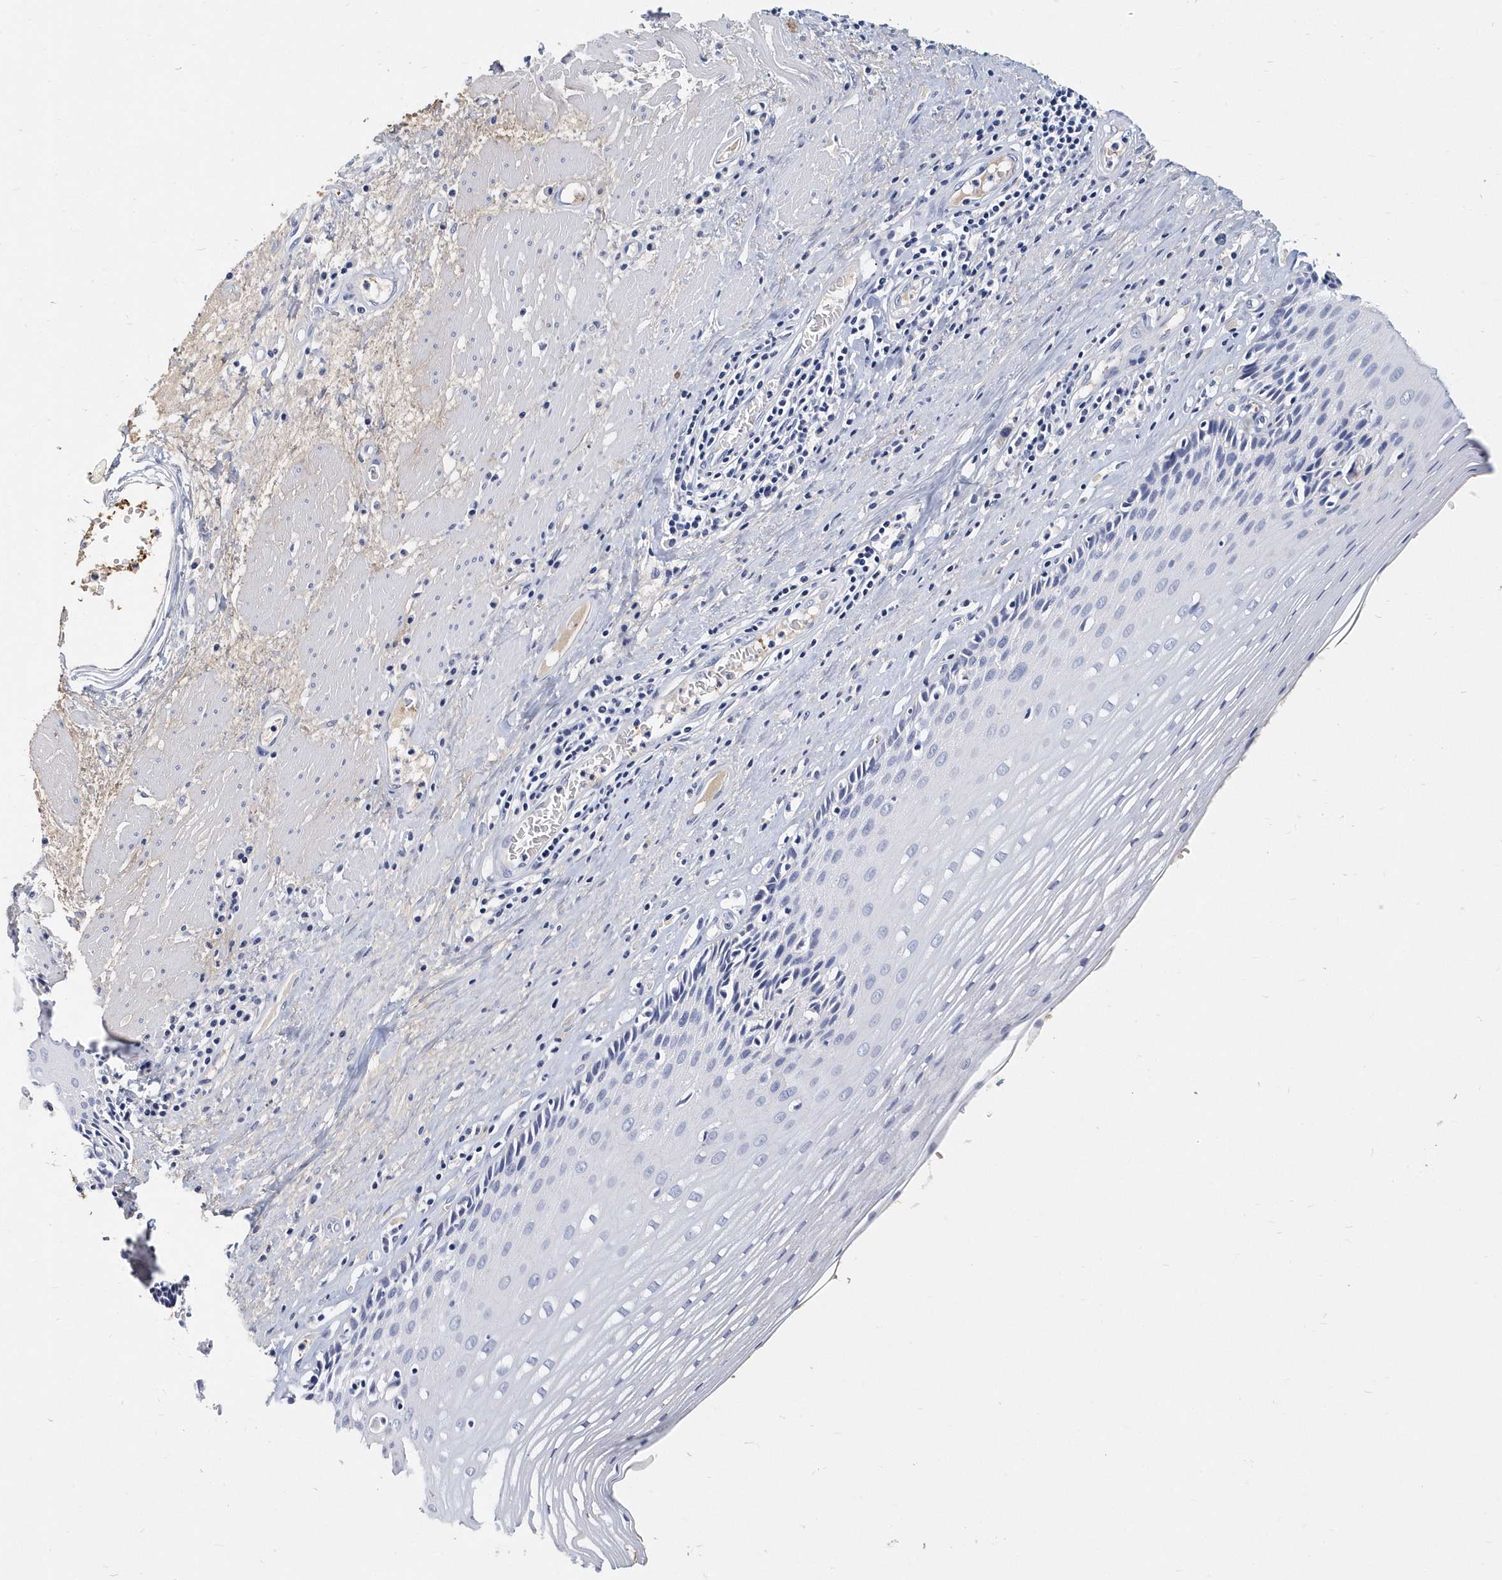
{"staining": {"intensity": "negative", "quantity": "none", "location": "none"}, "tissue": "esophagus", "cell_type": "Squamous epithelial cells", "image_type": "normal", "snomed": [{"axis": "morphology", "description": "Normal tissue, NOS"}, {"axis": "topography", "description": "Esophagus"}], "caption": "This is an immunohistochemistry micrograph of normal esophagus. There is no positivity in squamous epithelial cells.", "gene": "ITGA2B", "patient": {"sex": "male", "age": 62}}